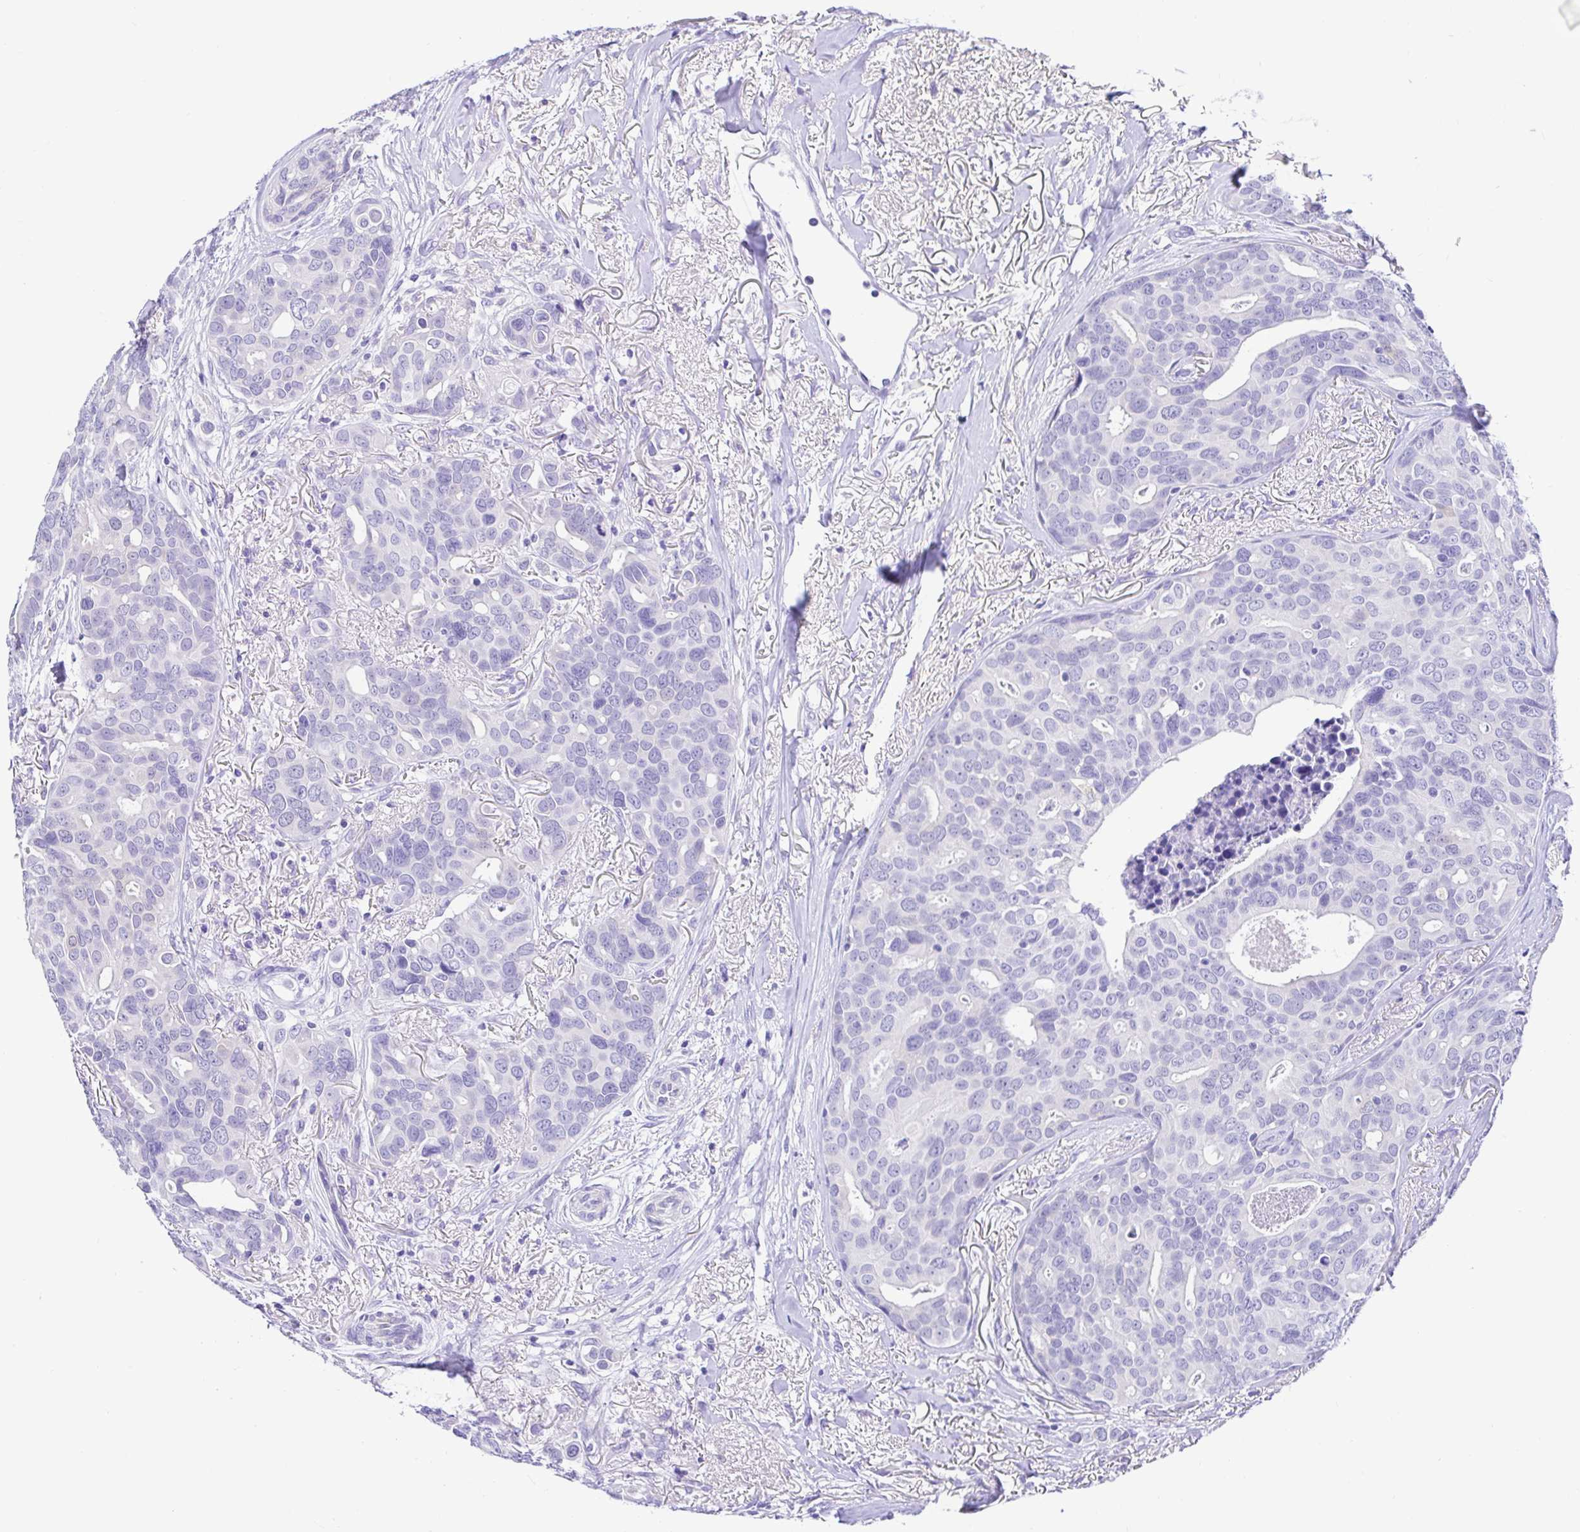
{"staining": {"intensity": "negative", "quantity": "none", "location": "none"}, "tissue": "breast cancer", "cell_type": "Tumor cells", "image_type": "cancer", "snomed": [{"axis": "morphology", "description": "Duct carcinoma"}, {"axis": "topography", "description": "Breast"}], "caption": "DAB (3,3'-diaminobenzidine) immunohistochemical staining of intraductal carcinoma (breast) reveals no significant staining in tumor cells.", "gene": "BACE2", "patient": {"sex": "female", "age": 54}}